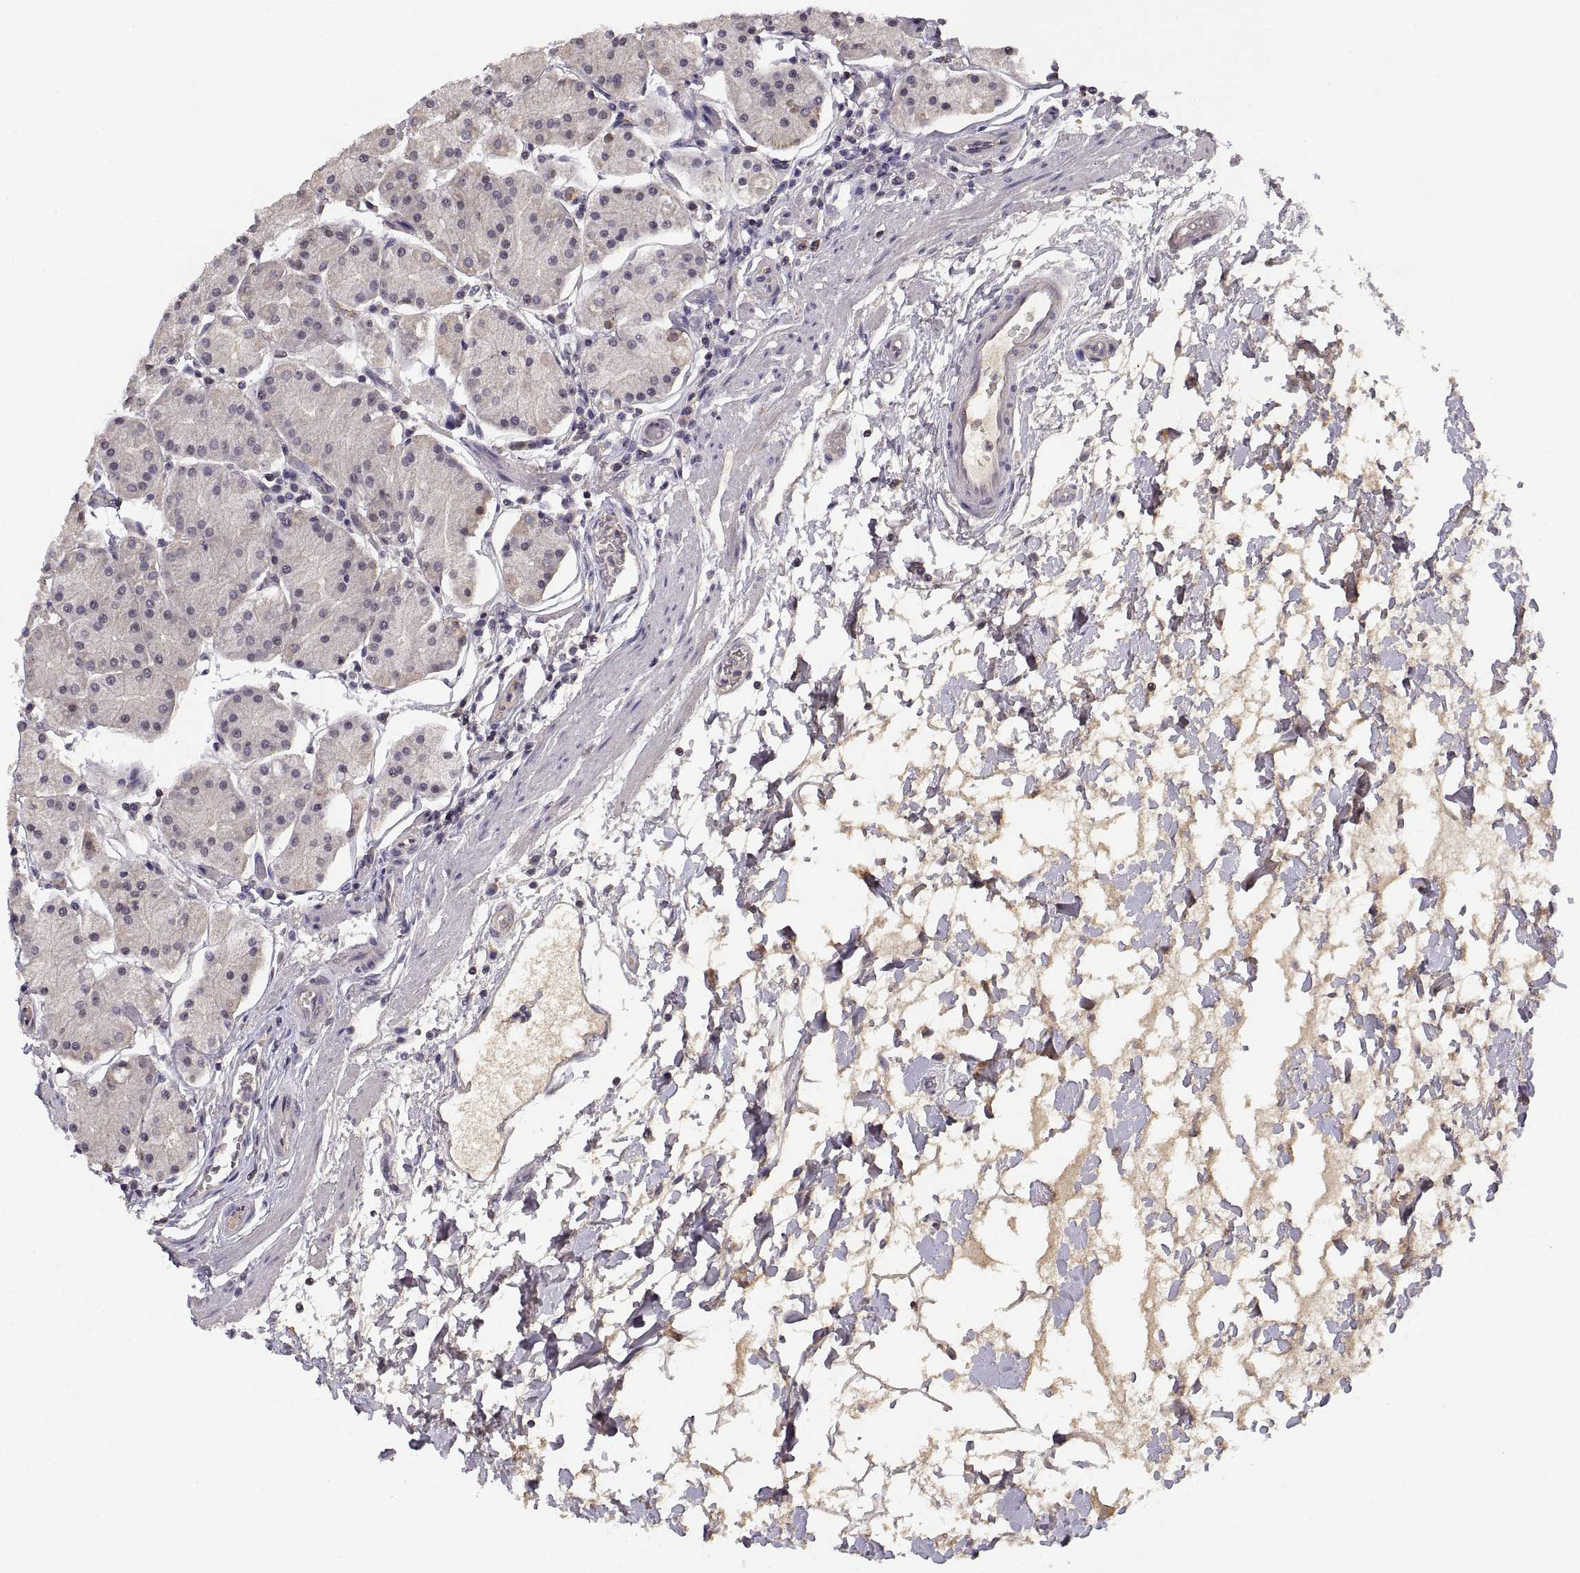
{"staining": {"intensity": "negative", "quantity": "none", "location": "none"}, "tissue": "stomach", "cell_type": "Glandular cells", "image_type": "normal", "snomed": [{"axis": "morphology", "description": "Normal tissue, NOS"}, {"axis": "topography", "description": "Stomach"}], "caption": "Immunohistochemistry image of unremarkable stomach: stomach stained with DAB reveals no significant protein staining in glandular cells.", "gene": "NMNAT2", "patient": {"sex": "male", "age": 54}}